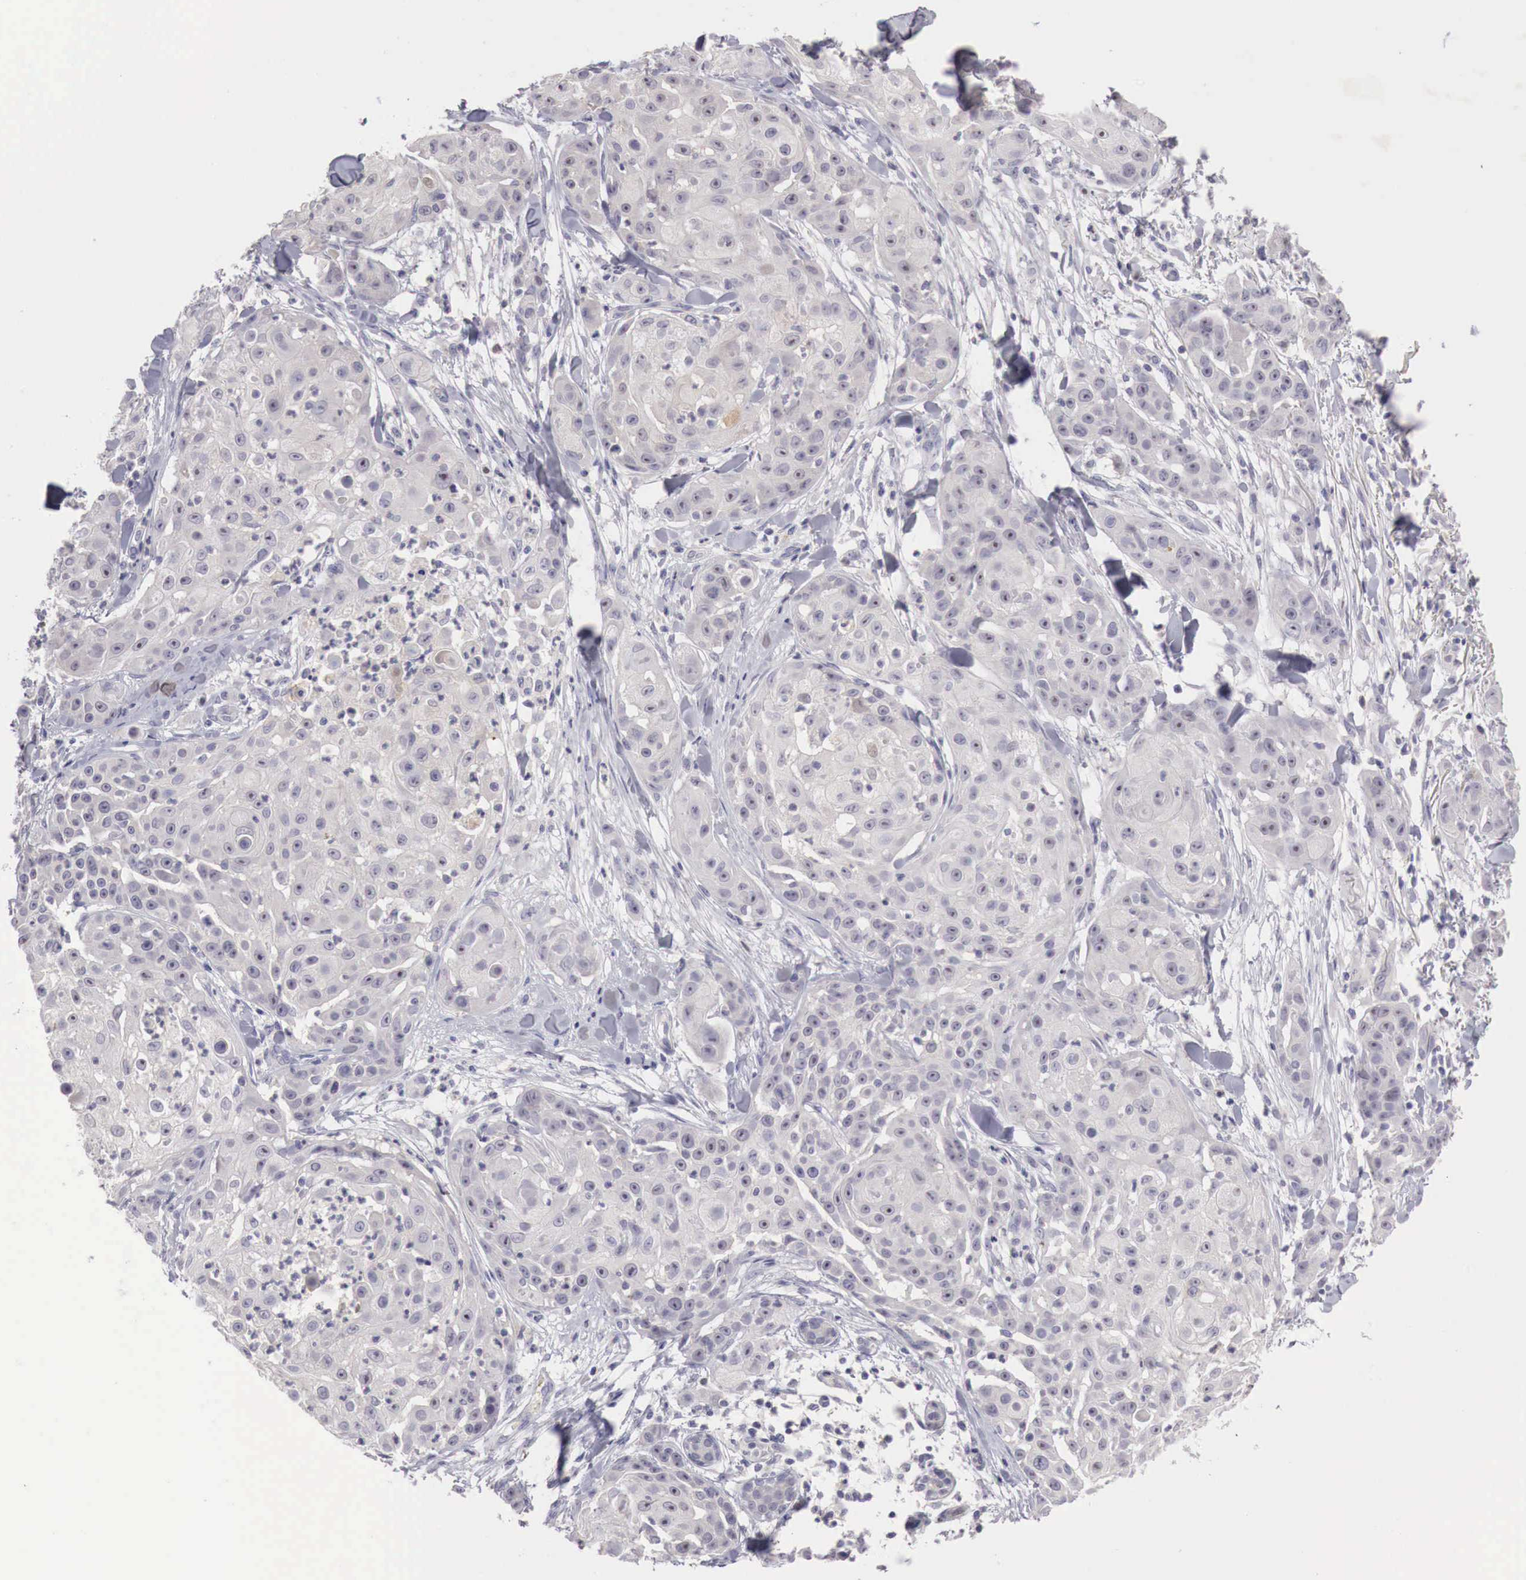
{"staining": {"intensity": "negative", "quantity": "none", "location": "none"}, "tissue": "skin cancer", "cell_type": "Tumor cells", "image_type": "cancer", "snomed": [{"axis": "morphology", "description": "Squamous cell carcinoma, NOS"}, {"axis": "topography", "description": "Skin"}], "caption": "Immunohistochemistry (IHC) of human skin cancer shows no expression in tumor cells.", "gene": "GATA1", "patient": {"sex": "female", "age": 57}}